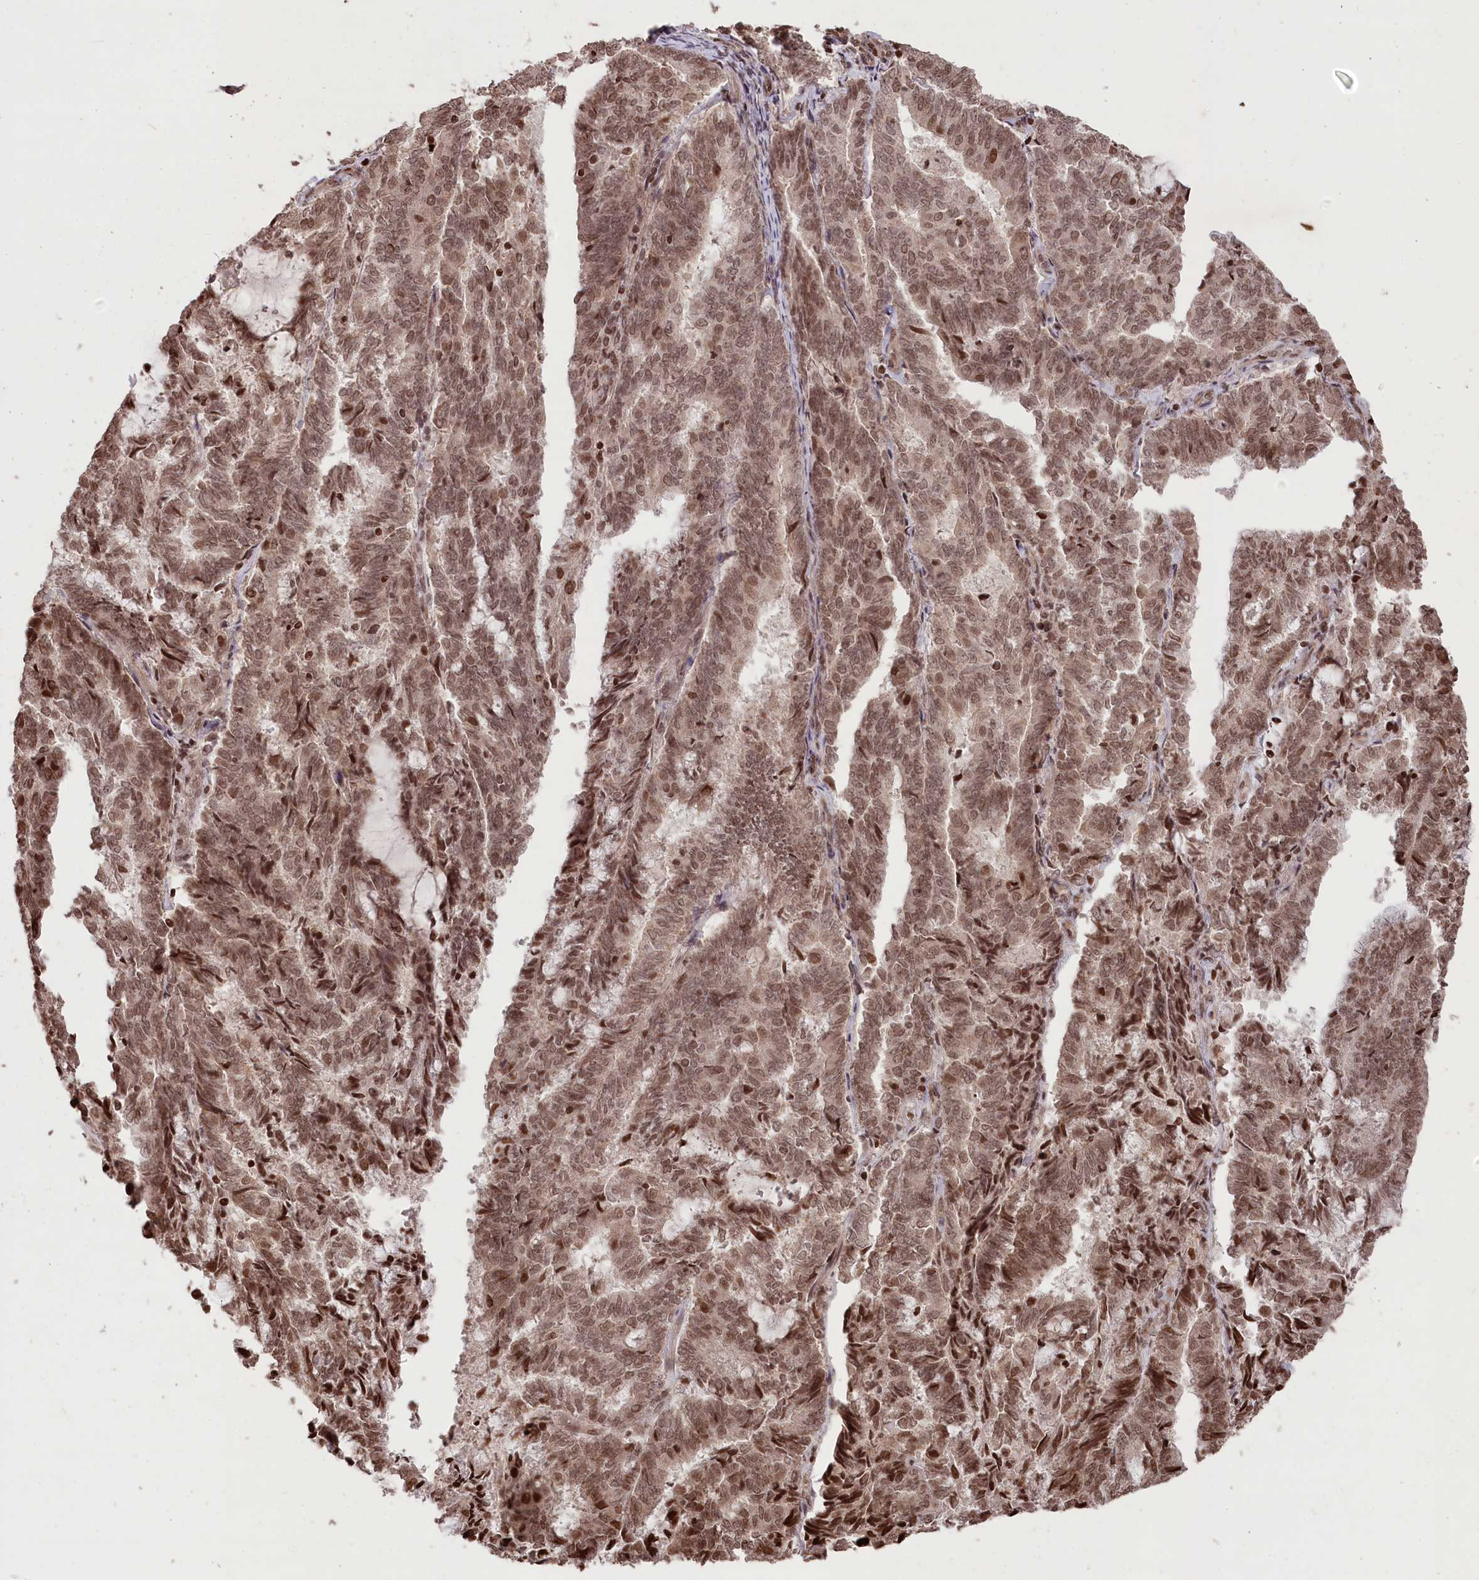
{"staining": {"intensity": "moderate", "quantity": ">75%", "location": "nuclear"}, "tissue": "endometrial cancer", "cell_type": "Tumor cells", "image_type": "cancer", "snomed": [{"axis": "morphology", "description": "Adenocarcinoma, NOS"}, {"axis": "topography", "description": "Endometrium"}], "caption": "A histopathology image of endometrial cancer stained for a protein displays moderate nuclear brown staining in tumor cells. (IHC, brightfield microscopy, high magnification).", "gene": "CCSER2", "patient": {"sex": "female", "age": 80}}